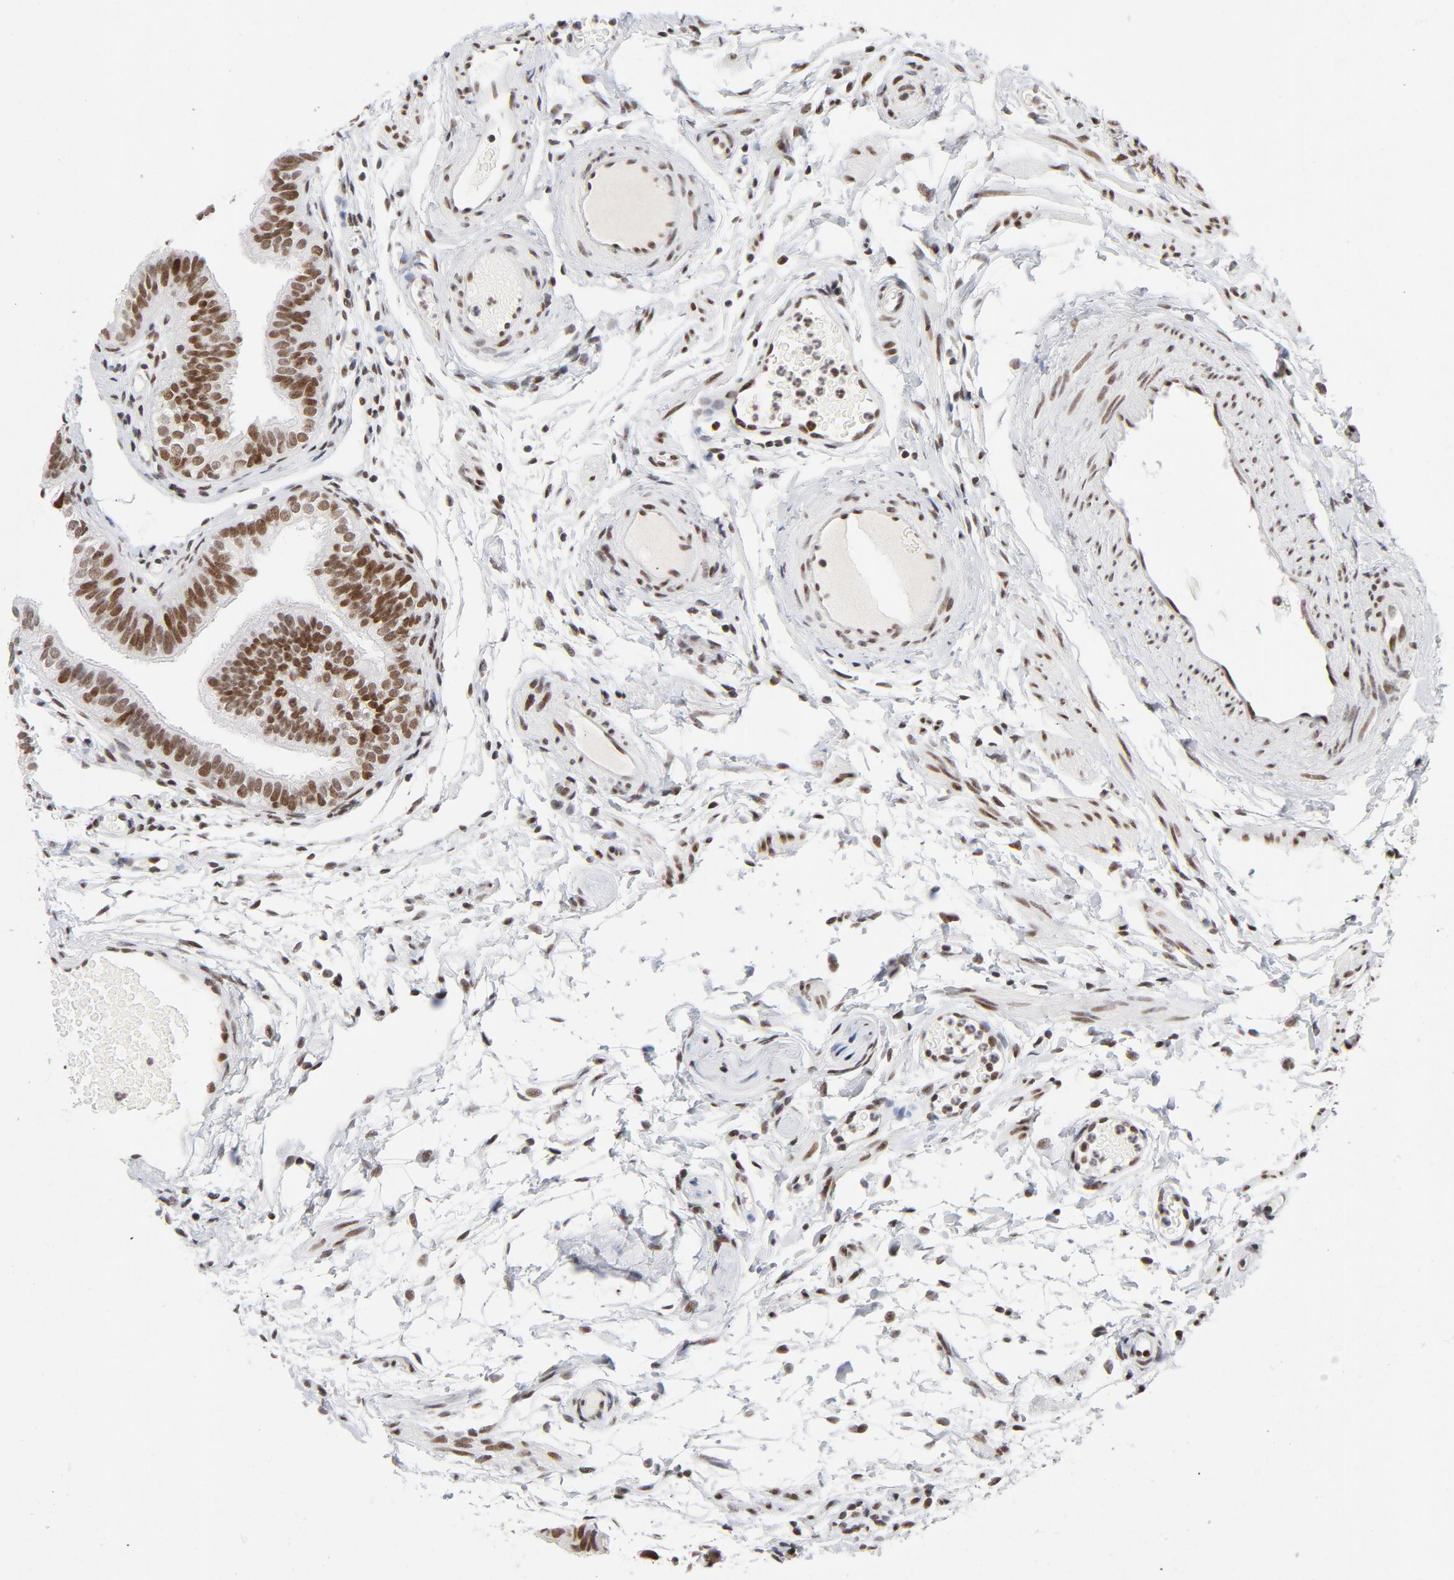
{"staining": {"intensity": "moderate", "quantity": ">75%", "location": "nuclear"}, "tissue": "fallopian tube", "cell_type": "Glandular cells", "image_type": "normal", "snomed": [{"axis": "morphology", "description": "Normal tissue, NOS"}, {"axis": "morphology", "description": "Dermoid, NOS"}, {"axis": "topography", "description": "Fallopian tube"}], "caption": "Immunohistochemical staining of benign fallopian tube shows medium levels of moderate nuclear expression in about >75% of glandular cells. The protein of interest is stained brown, and the nuclei are stained in blue (DAB (3,3'-diaminobenzidine) IHC with brightfield microscopy, high magnification).", "gene": "RFC4", "patient": {"sex": "female", "age": 33}}